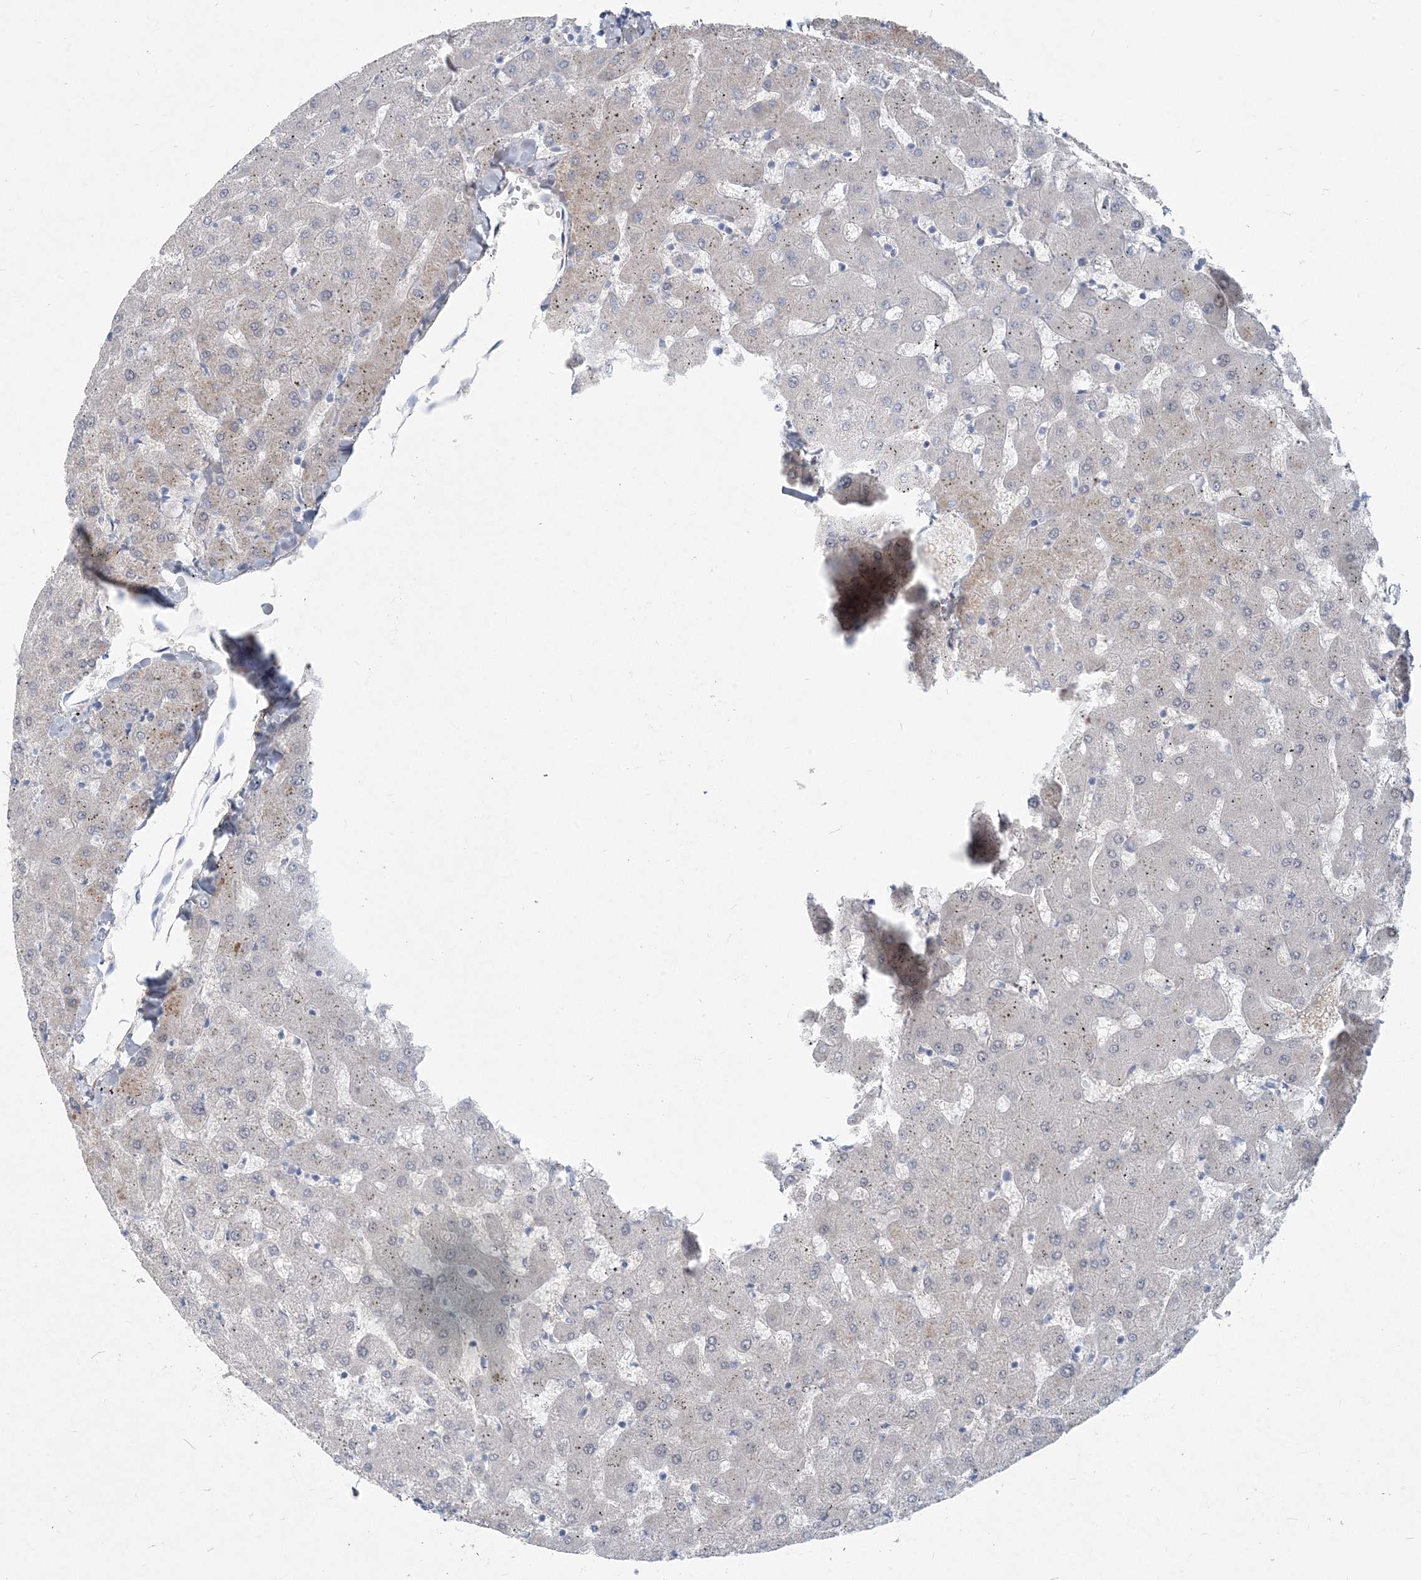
{"staining": {"intensity": "negative", "quantity": "none", "location": "none"}, "tissue": "liver", "cell_type": "Cholangiocytes", "image_type": "normal", "snomed": [{"axis": "morphology", "description": "Normal tissue, NOS"}, {"axis": "topography", "description": "Liver"}], "caption": "The photomicrograph demonstrates no staining of cholangiocytes in normal liver.", "gene": "MOXD1", "patient": {"sex": "female", "age": 63}}